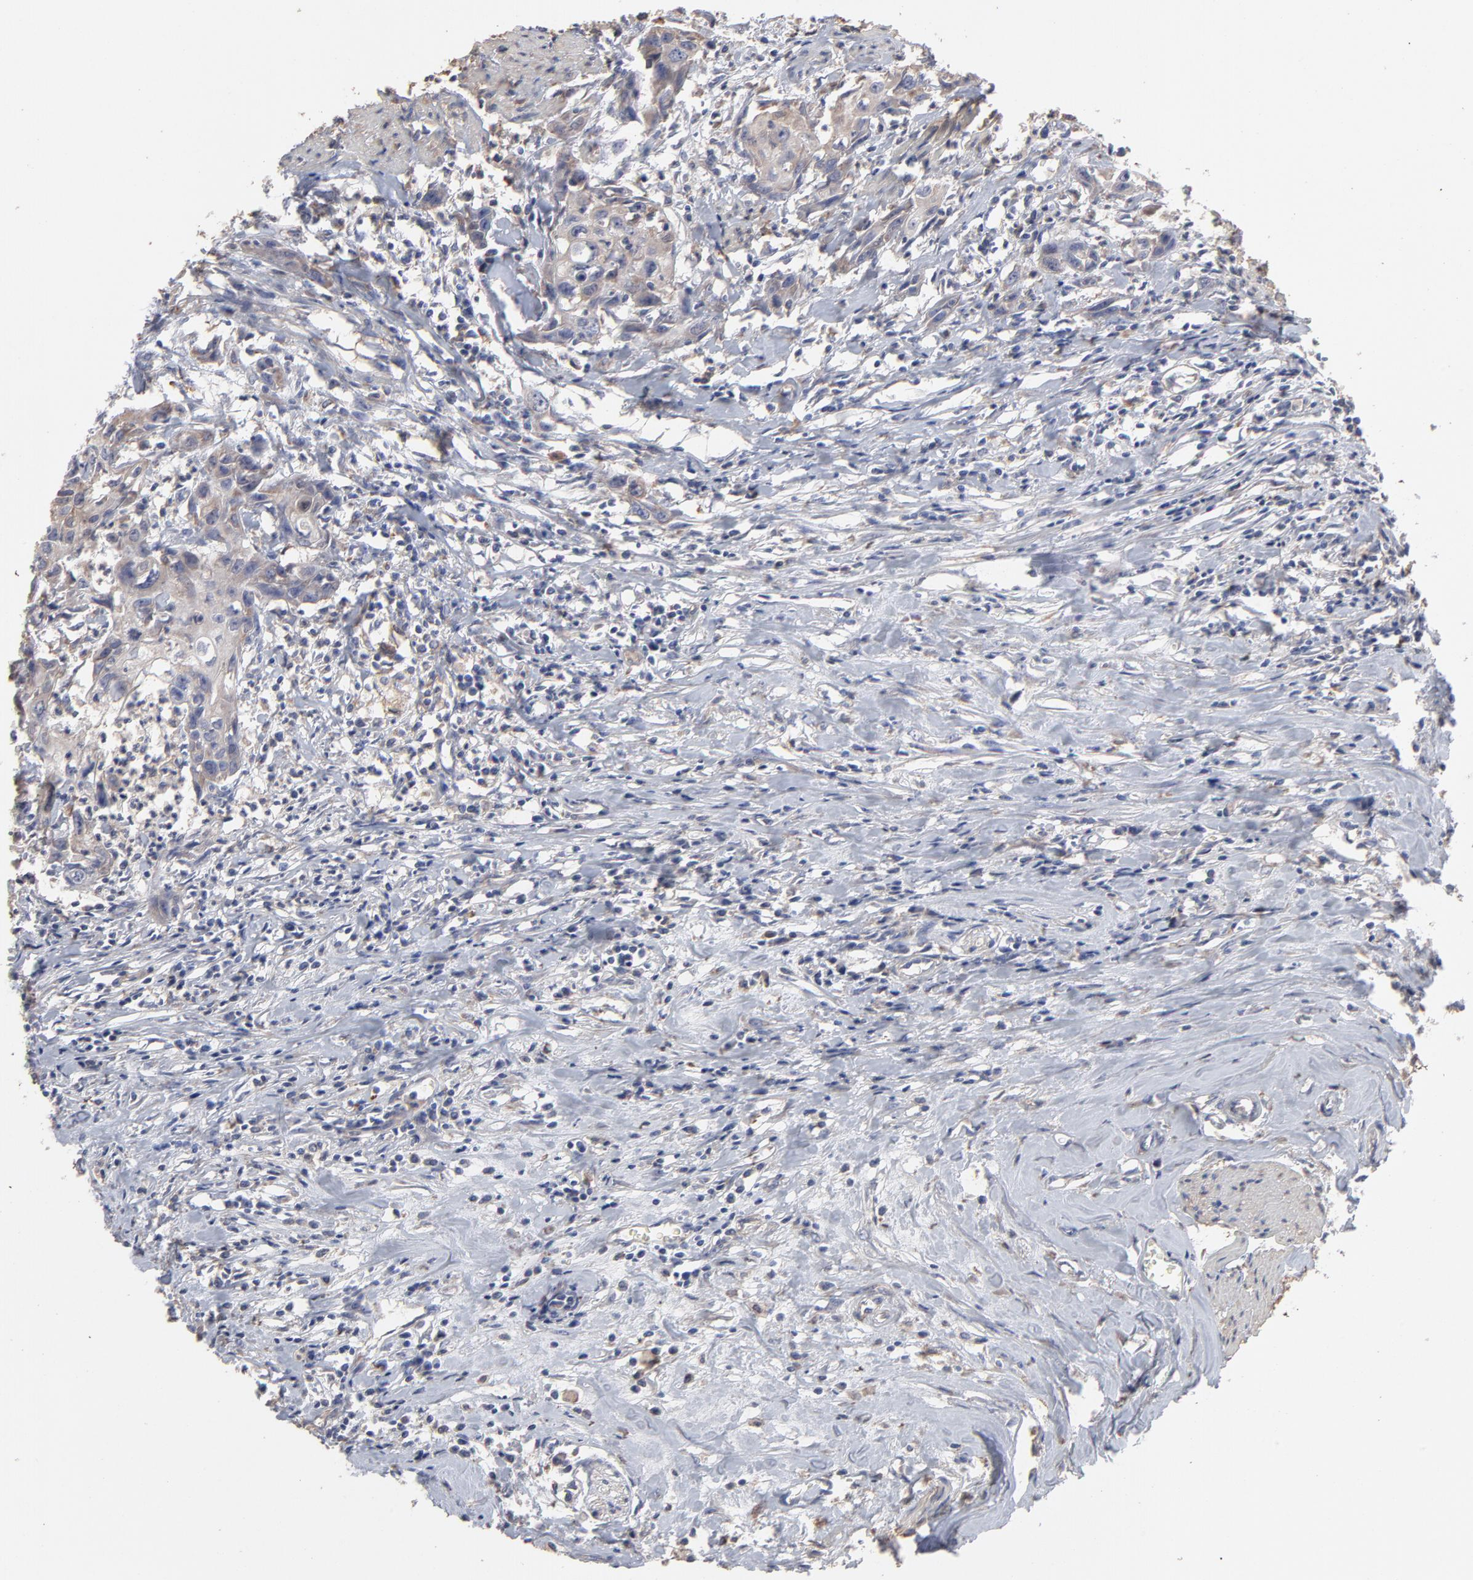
{"staining": {"intensity": "moderate", "quantity": ">75%", "location": "cytoplasmic/membranous"}, "tissue": "urothelial cancer", "cell_type": "Tumor cells", "image_type": "cancer", "snomed": [{"axis": "morphology", "description": "Urothelial carcinoma, High grade"}, {"axis": "topography", "description": "Urinary bladder"}], "caption": "This is an image of immunohistochemistry (IHC) staining of high-grade urothelial carcinoma, which shows moderate positivity in the cytoplasmic/membranous of tumor cells.", "gene": "TANGO2", "patient": {"sex": "male", "age": 54}}